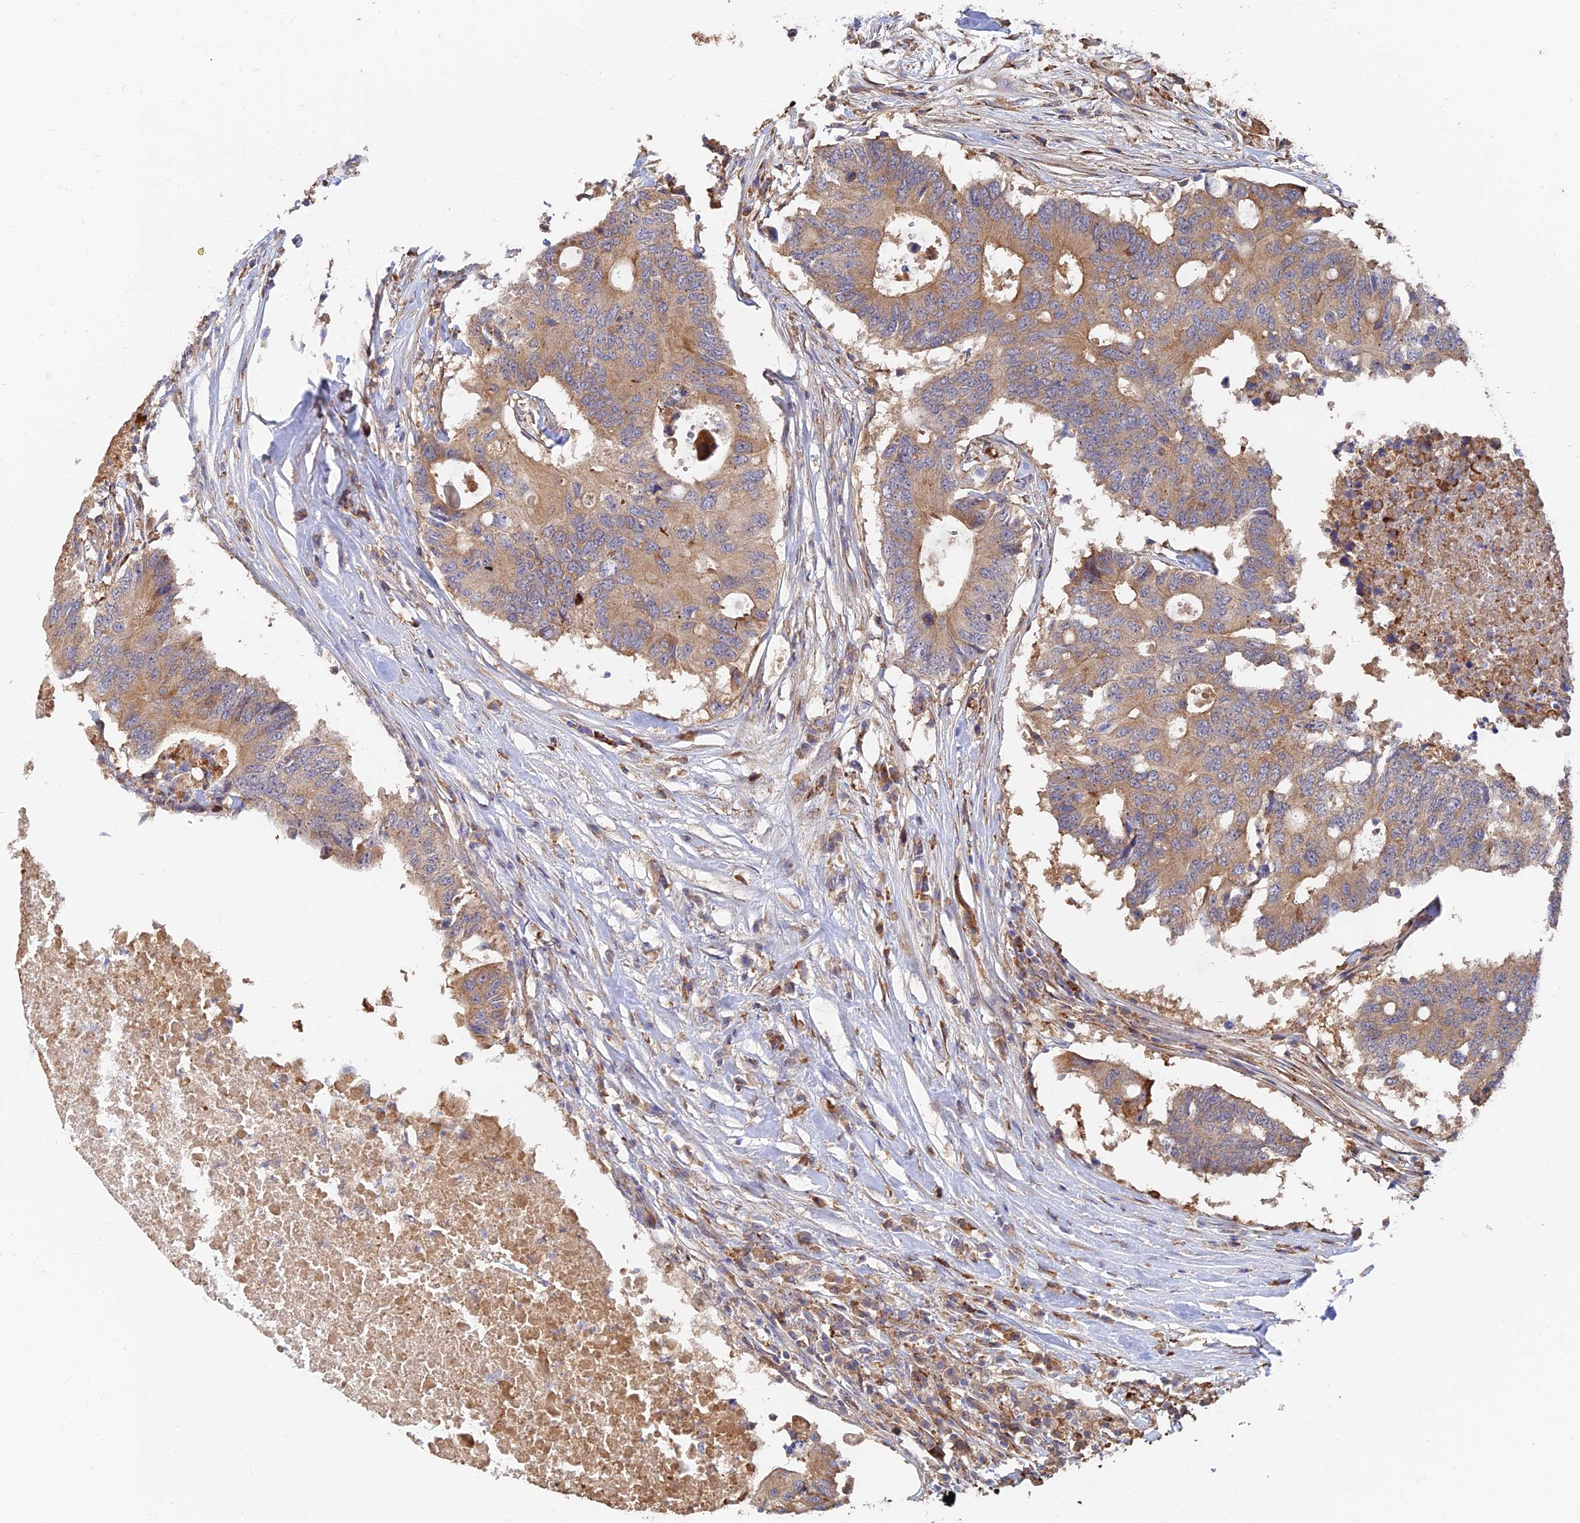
{"staining": {"intensity": "moderate", "quantity": "25%-75%", "location": "cytoplasmic/membranous"}, "tissue": "colorectal cancer", "cell_type": "Tumor cells", "image_type": "cancer", "snomed": [{"axis": "morphology", "description": "Adenocarcinoma, NOS"}, {"axis": "topography", "description": "Colon"}], "caption": "High-magnification brightfield microscopy of colorectal adenocarcinoma stained with DAB (brown) and counterstained with hematoxylin (blue). tumor cells exhibit moderate cytoplasmic/membranous staining is appreciated in approximately25%-75% of cells.", "gene": "WBP11", "patient": {"sex": "male", "age": 71}}